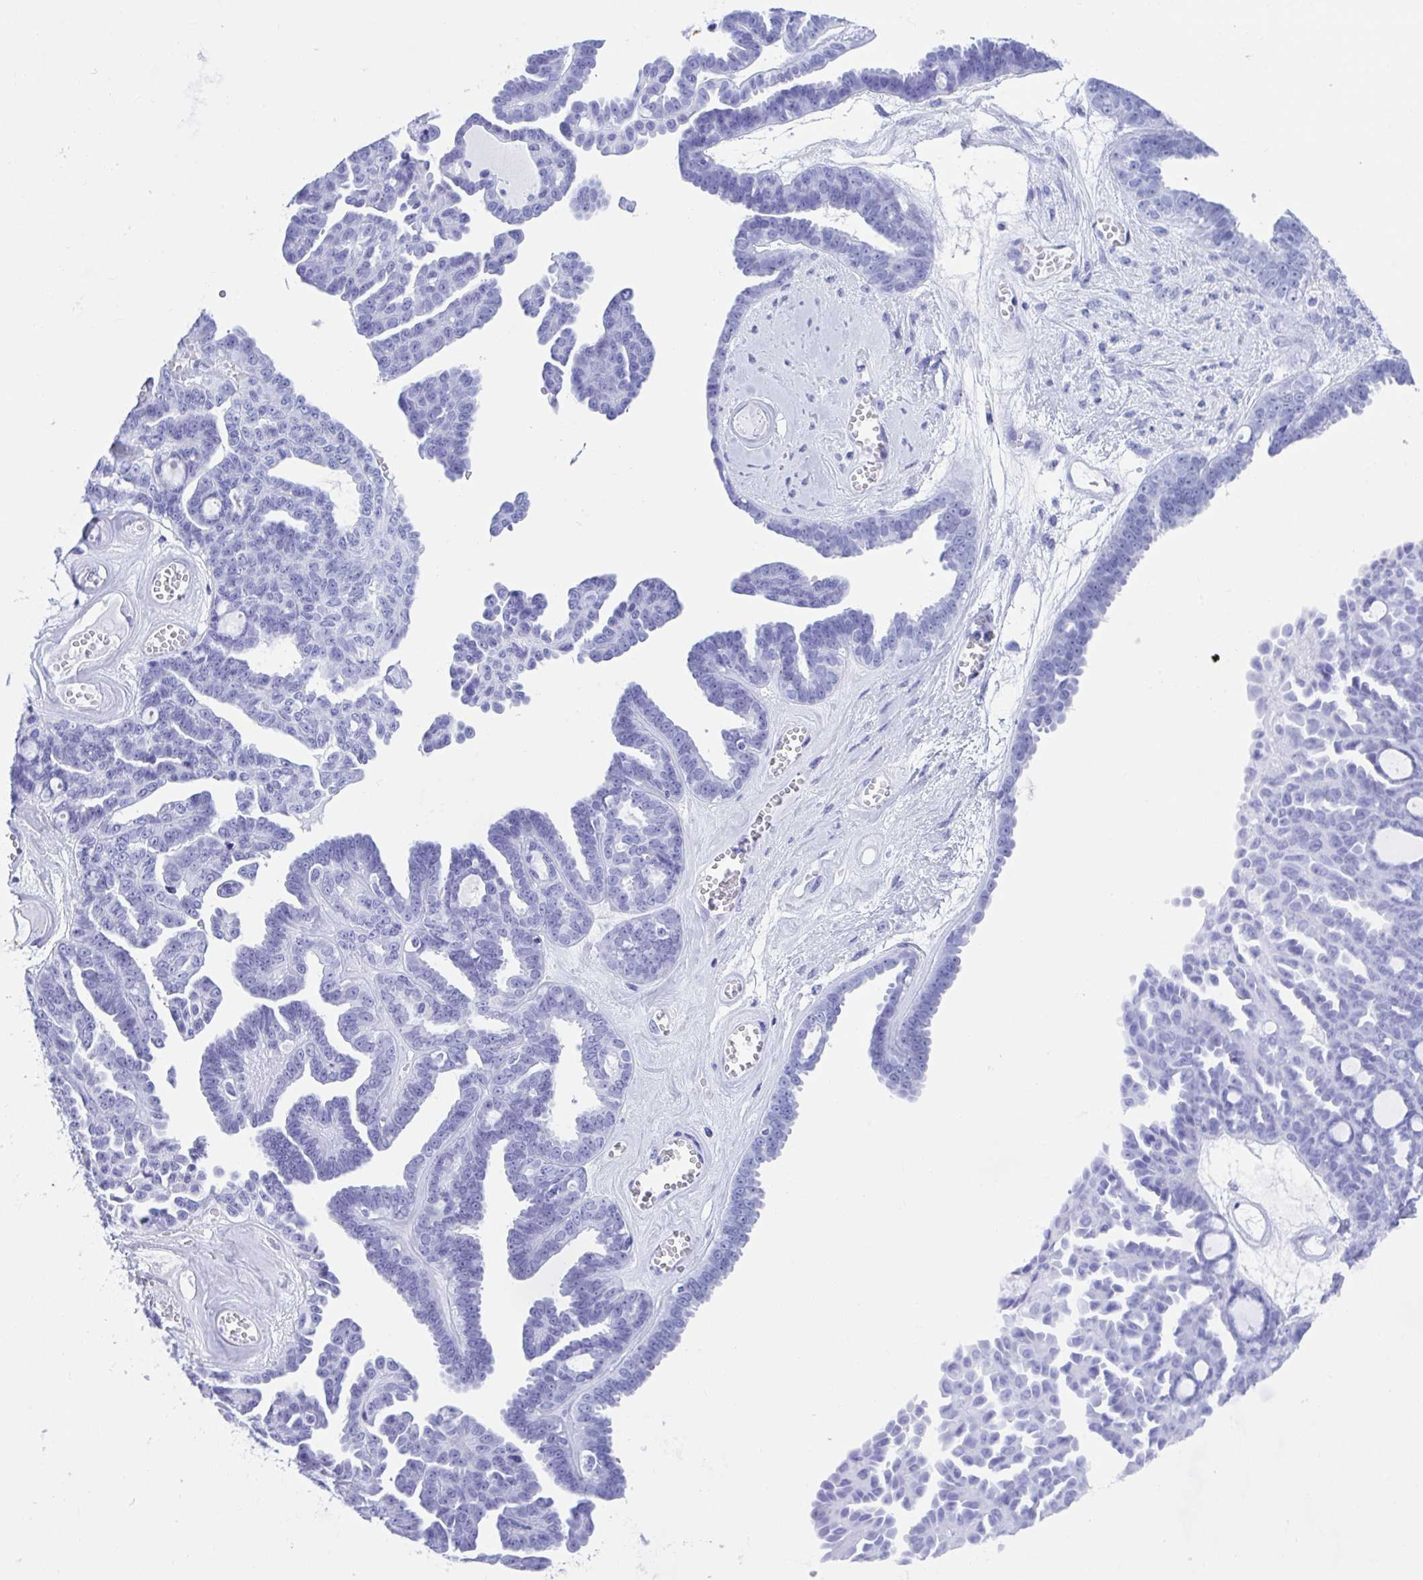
{"staining": {"intensity": "negative", "quantity": "none", "location": "none"}, "tissue": "ovarian cancer", "cell_type": "Tumor cells", "image_type": "cancer", "snomed": [{"axis": "morphology", "description": "Cystadenocarcinoma, serous, NOS"}, {"axis": "topography", "description": "Ovary"}], "caption": "Tumor cells show no significant protein staining in ovarian cancer (serous cystadenocarcinoma).", "gene": "ANK1", "patient": {"sex": "female", "age": 71}}